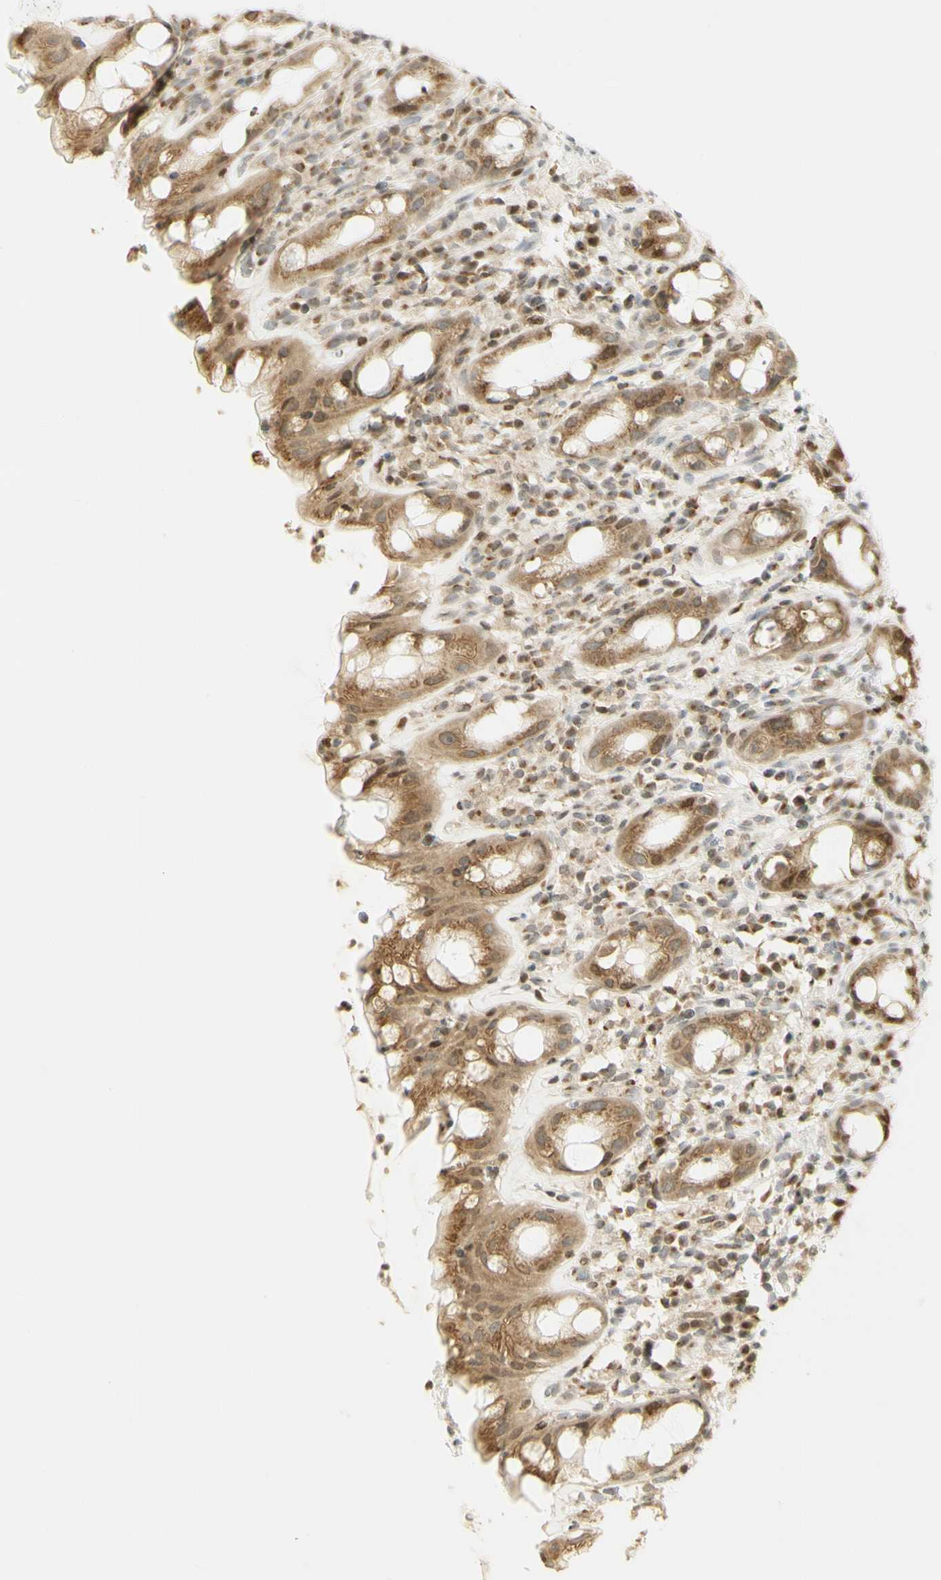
{"staining": {"intensity": "strong", "quantity": "25%-75%", "location": "cytoplasmic/membranous,nuclear"}, "tissue": "rectum", "cell_type": "Glandular cells", "image_type": "normal", "snomed": [{"axis": "morphology", "description": "Normal tissue, NOS"}, {"axis": "topography", "description": "Rectum"}], "caption": "A histopathology image of rectum stained for a protein shows strong cytoplasmic/membranous,nuclear brown staining in glandular cells.", "gene": "KIF11", "patient": {"sex": "male", "age": 44}}